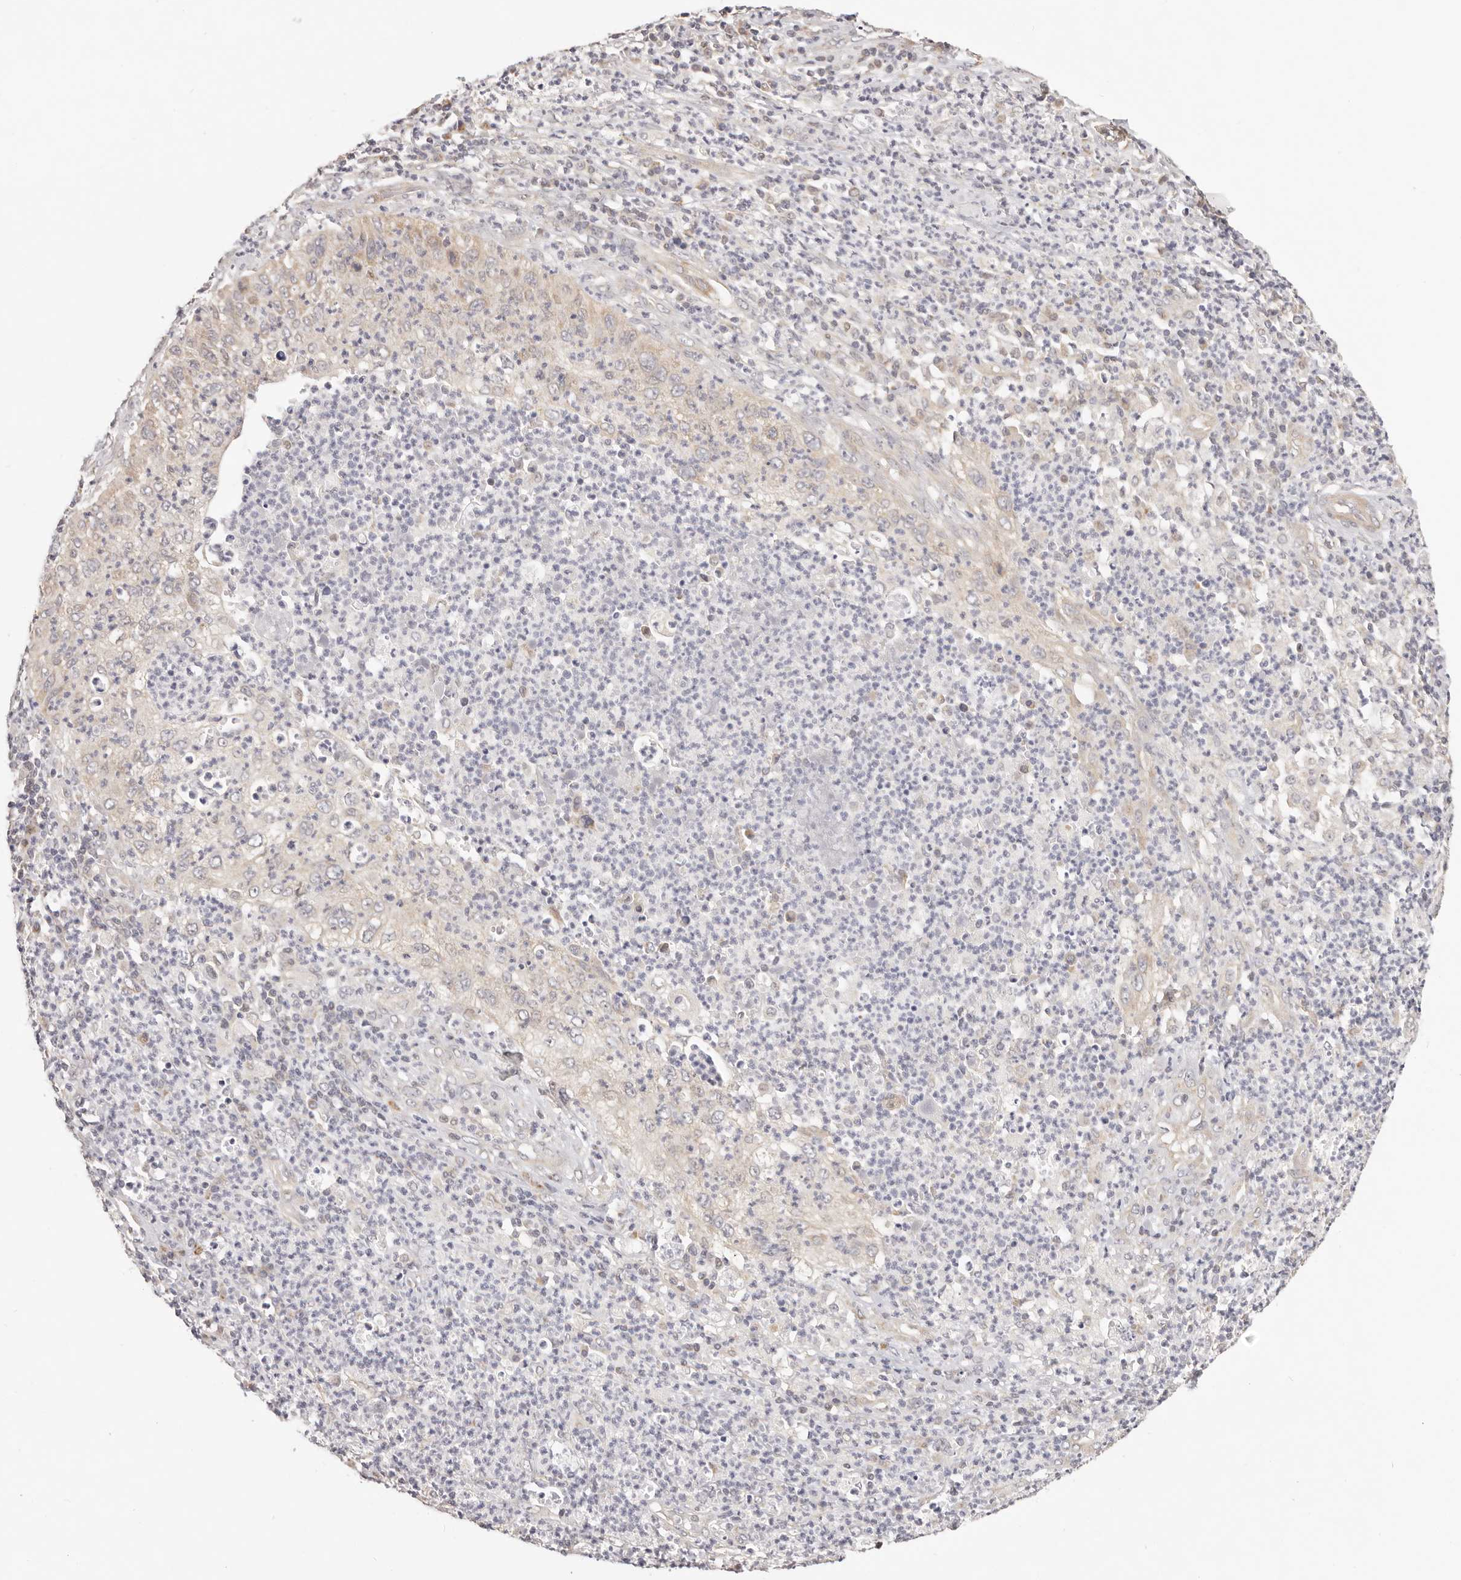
{"staining": {"intensity": "negative", "quantity": "none", "location": "none"}, "tissue": "cervical cancer", "cell_type": "Tumor cells", "image_type": "cancer", "snomed": [{"axis": "morphology", "description": "Squamous cell carcinoma, NOS"}, {"axis": "topography", "description": "Cervix"}], "caption": "The image displays no staining of tumor cells in cervical squamous cell carcinoma.", "gene": "KCMF1", "patient": {"sex": "female", "age": 30}}